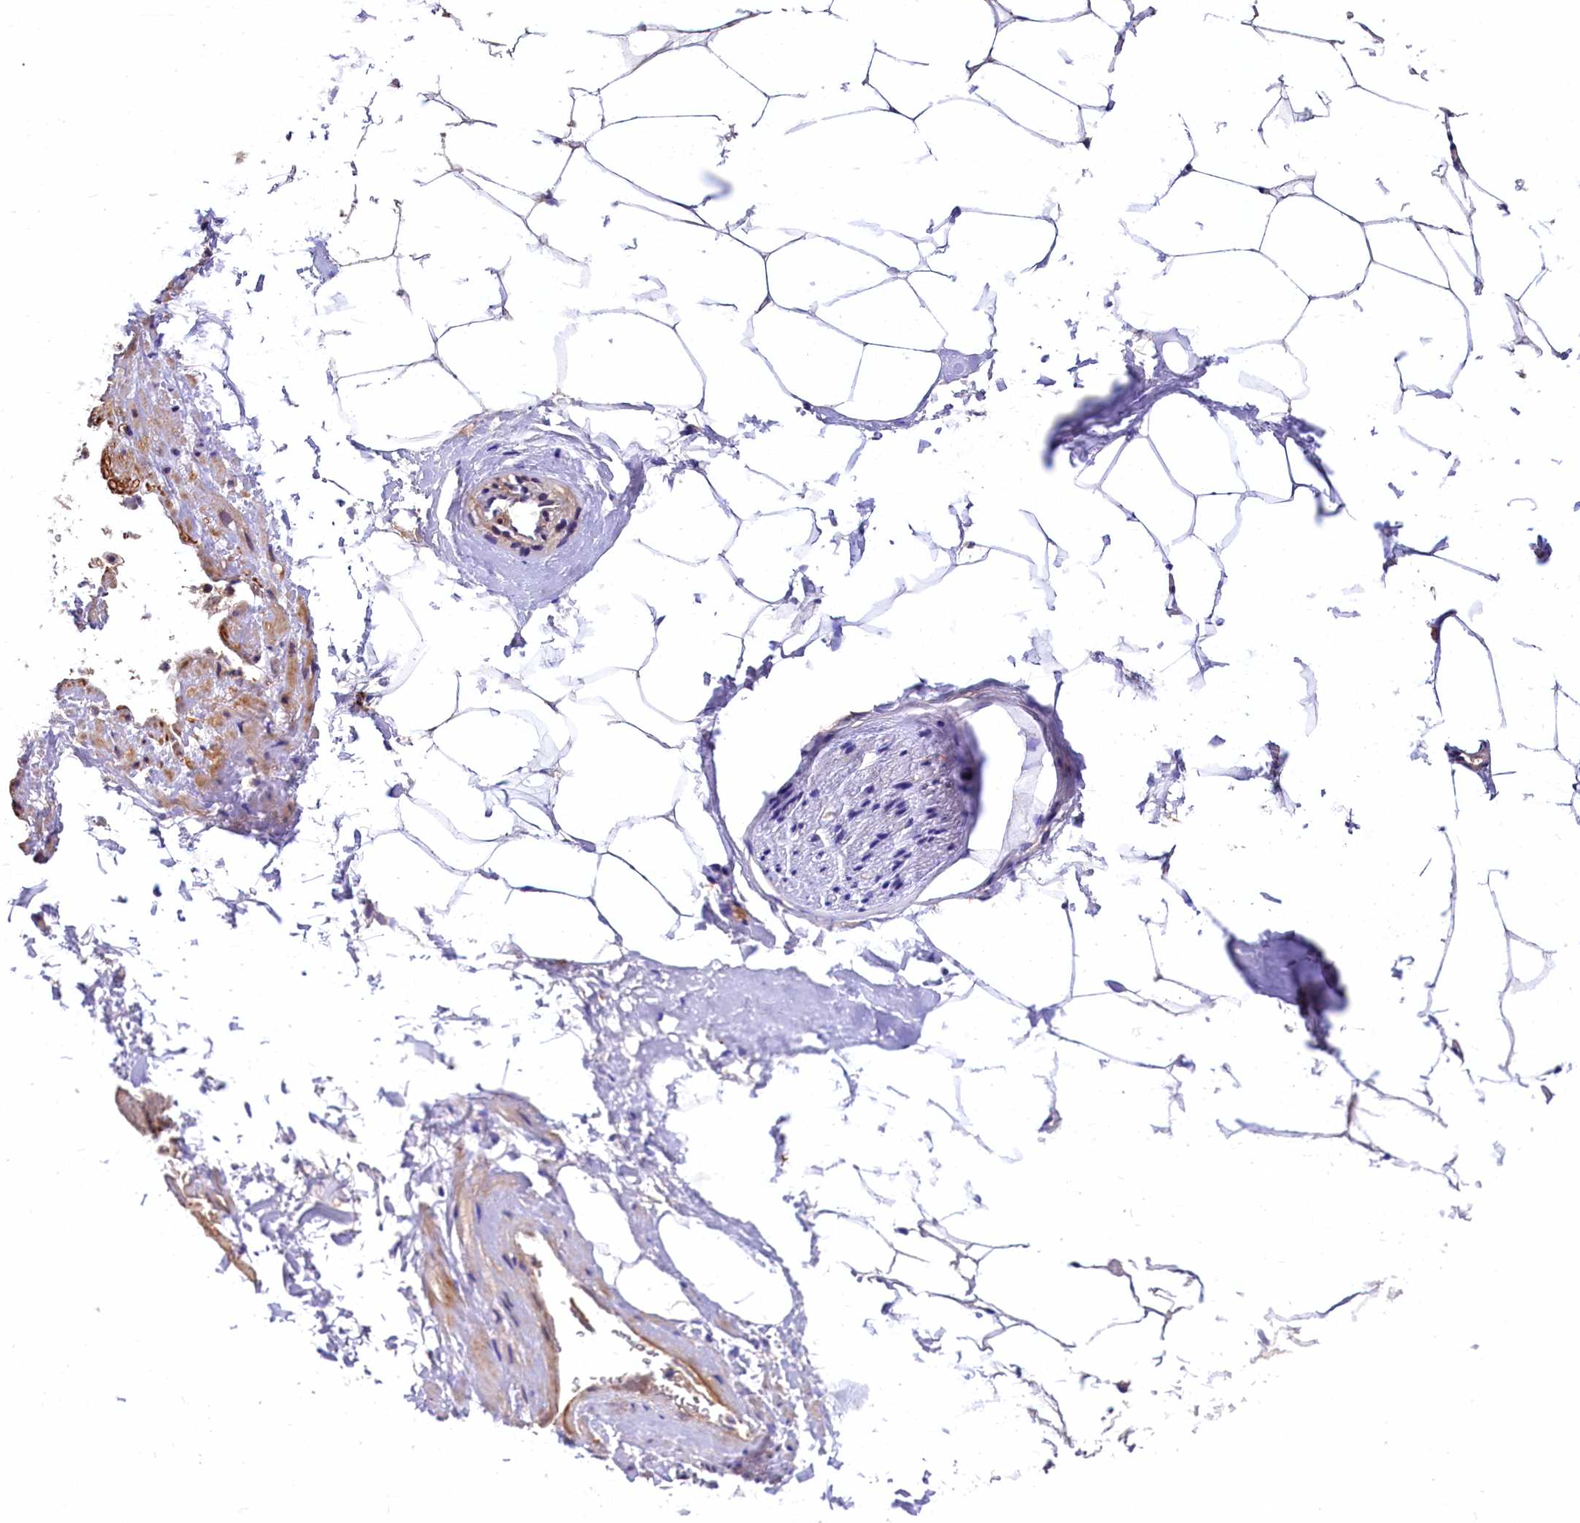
{"staining": {"intensity": "negative", "quantity": "none", "location": "none"}, "tissue": "adipose tissue", "cell_type": "Adipocytes", "image_type": "normal", "snomed": [{"axis": "morphology", "description": "Normal tissue, NOS"}, {"axis": "morphology", "description": "Adenocarcinoma, Low grade"}, {"axis": "topography", "description": "Prostate"}, {"axis": "topography", "description": "Peripheral nerve tissue"}], "caption": "Immunohistochemical staining of unremarkable human adipose tissue displays no significant expression in adipocytes.", "gene": "EPS8L2", "patient": {"sex": "male", "age": 63}}